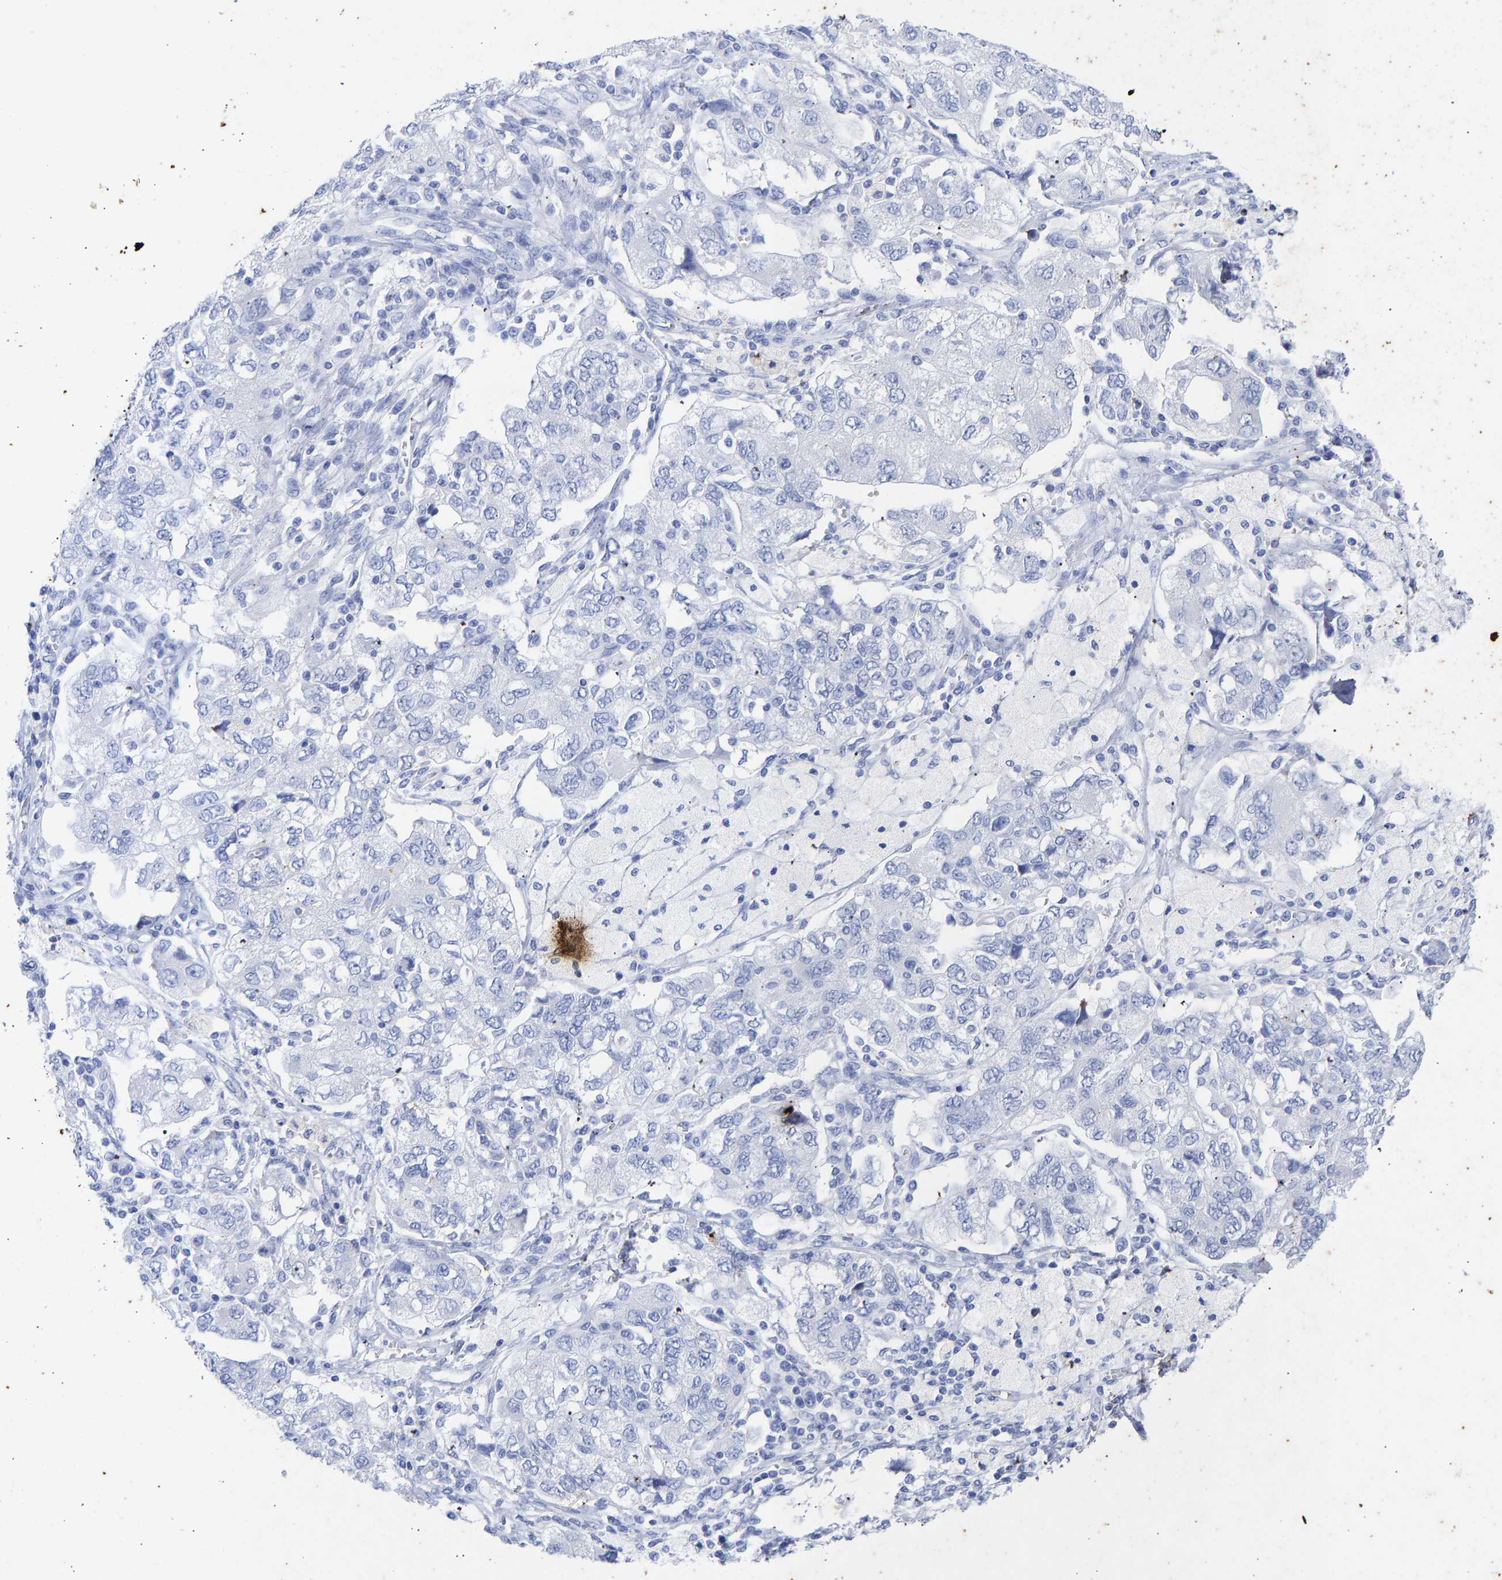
{"staining": {"intensity": "negative", "quantity": "none", "location": "none"}, "tissue": "ovarian cancer", "cell_type": "Tumor cells", "image_type": "cancer", "snomed": [{"axis": "morphology", "description": "Carcinoma, NOS"}, {"axis": "morphology", "description": "Cystadenocarcinoma, serous, NOS"}, {"axis": "topography", "description": "Ovary"}], "caption": "A histopathology image of ovarian cancer stained for a protein exhibits no brown staining in tumor cells.", "gene": "KRT1", "patient": {"sex": "female", "age": 69}}